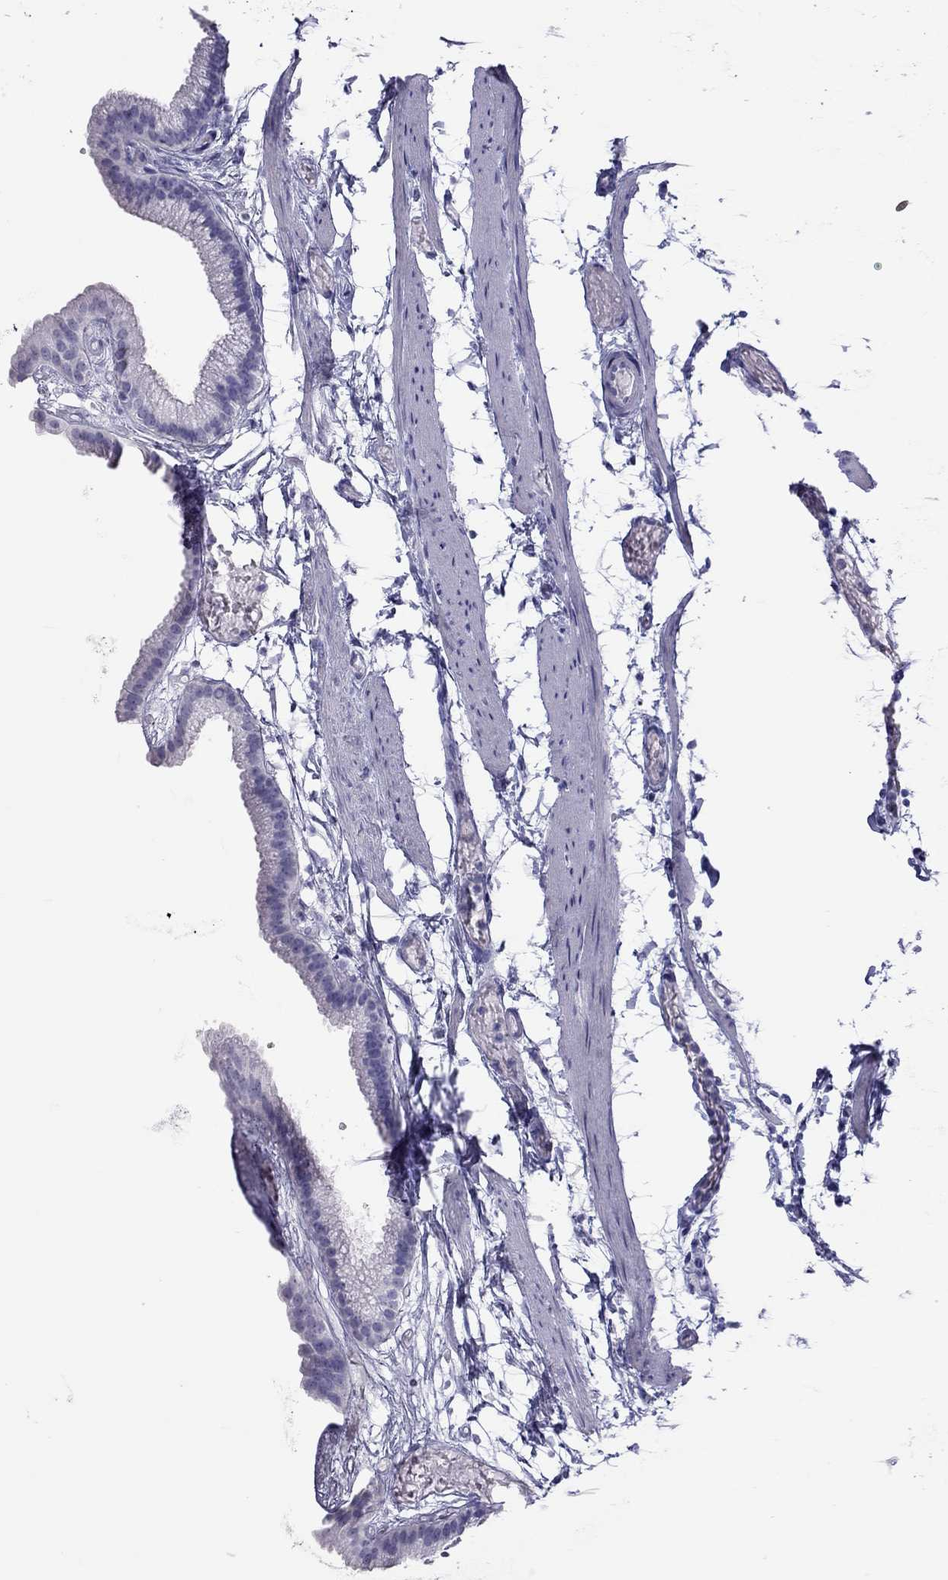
{"staining": {"intensity": "negative", "quantity": "none", "location": "none"}, "tissue": "gallbladder", "cell_type": "Glandular cells", "image_type": "normal", "snomed": [{"axis": "morphology", "description": "Normal tissue, NOS"}, {"axis": "topography", "description": "Gallbladder"}], "caption": "An immunohistochemistry photomicrograph of unremarkable gallbladder is shown. There is no staining in glandular cells of gallbladder. (Brightfield microscopy of DAB (3,3'-diaminobenzidine) immunohistochemistry at high magnification).", "gene": "STAG3", "patient": {"sex": "female", "age": 45}}